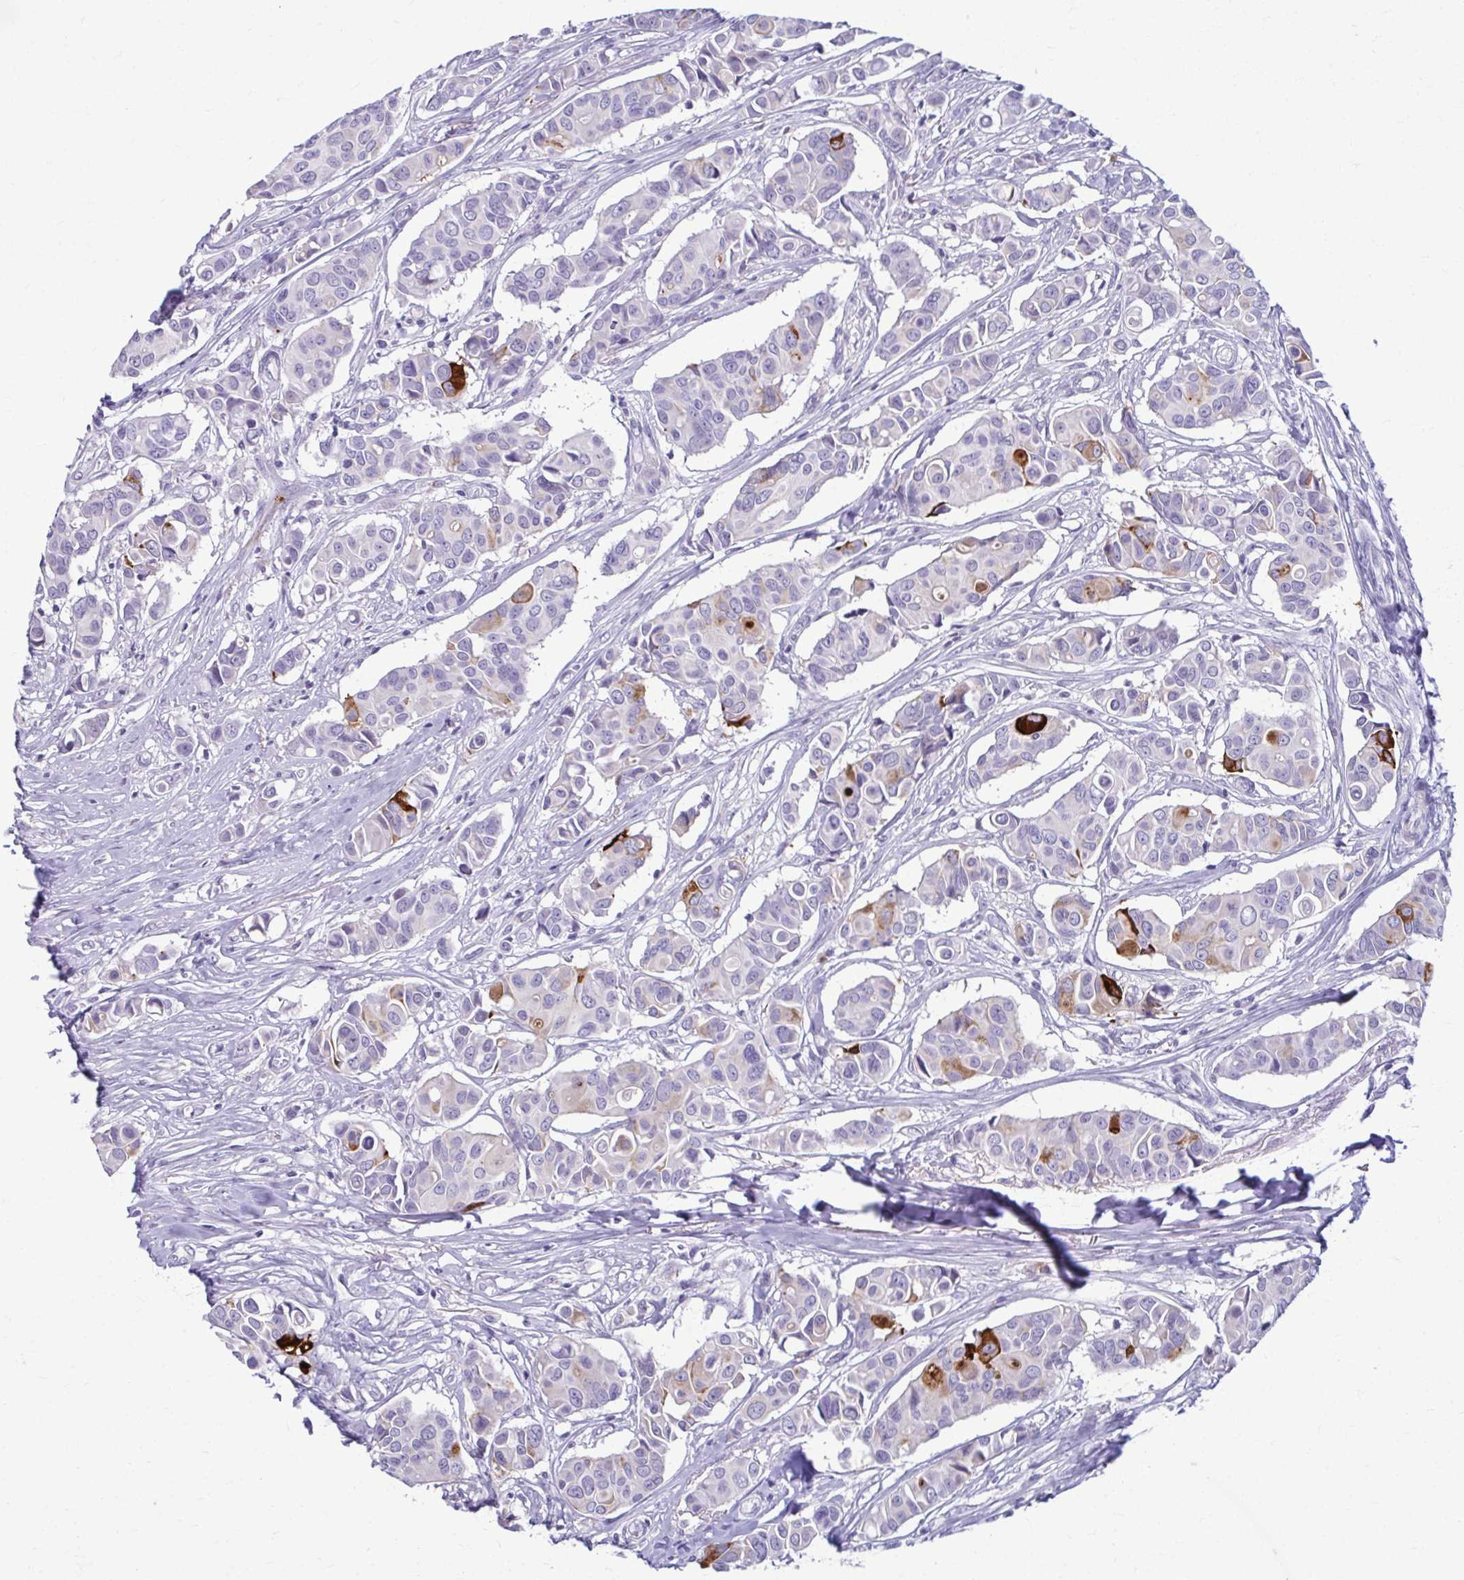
{"staining": {"intensity": "strong", "quantity": "<25%", "location": "cytoplasmic/membranous"}, "tissue": "breast cancer", "cell_type": "Tumor cells", "image_type": "cancer", "snomed": [{"axis": "morphology", "description": "Normal tissue, NOS"}, {"axis": "morphology", "description": "Duct carcinoma"}, {"axis": "topography", "description": "Skin"}, {"axis": "topography", "description": "Breast"}], "caption": "A photomicrograph of infiltrating ductal carcinoma (breast) stained for a protein demonstrates strong cytoplasmic/membranous brown staining in tumor cells.", "gene": "SERPINI1", "patient": {"sex": "female", "age": 54}}